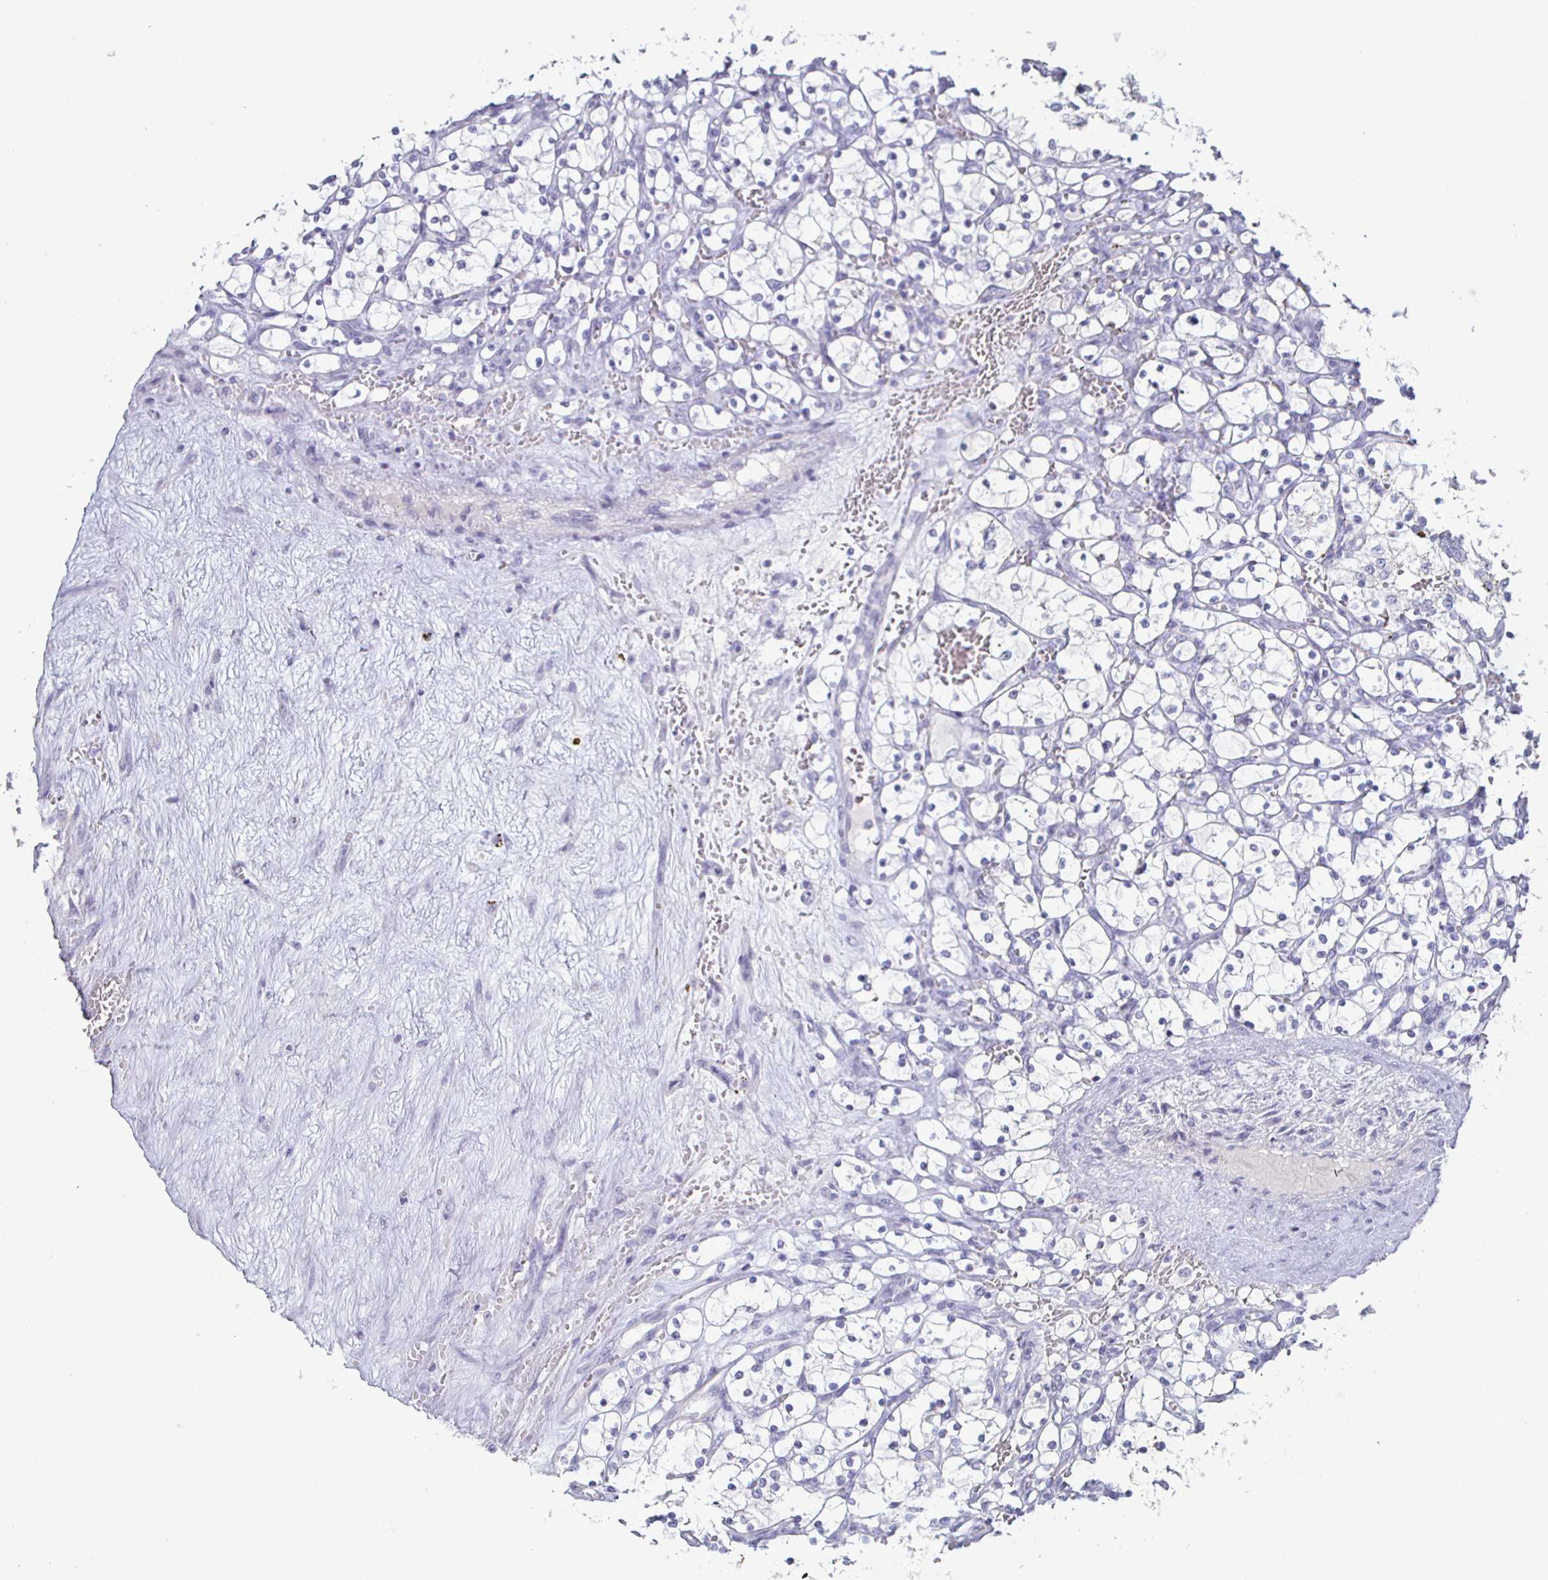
{"staining": {"intensity": "negative", "quantity": "none", "location": "none"}, "tissue": "renal cancer", "cell_type": "Tumor cells", "image_type": "cancer", "snomed": [{"axis": "morphology", "description": "Adenocarcinoma, NOS"}, {"axis": "topography", "description": "Kidney"}], "caption": "Tumor cells are negative for protein expression in human renal cancer.", "gene": "ENPP1", "patient": {"sex": "female", "age": 69}}